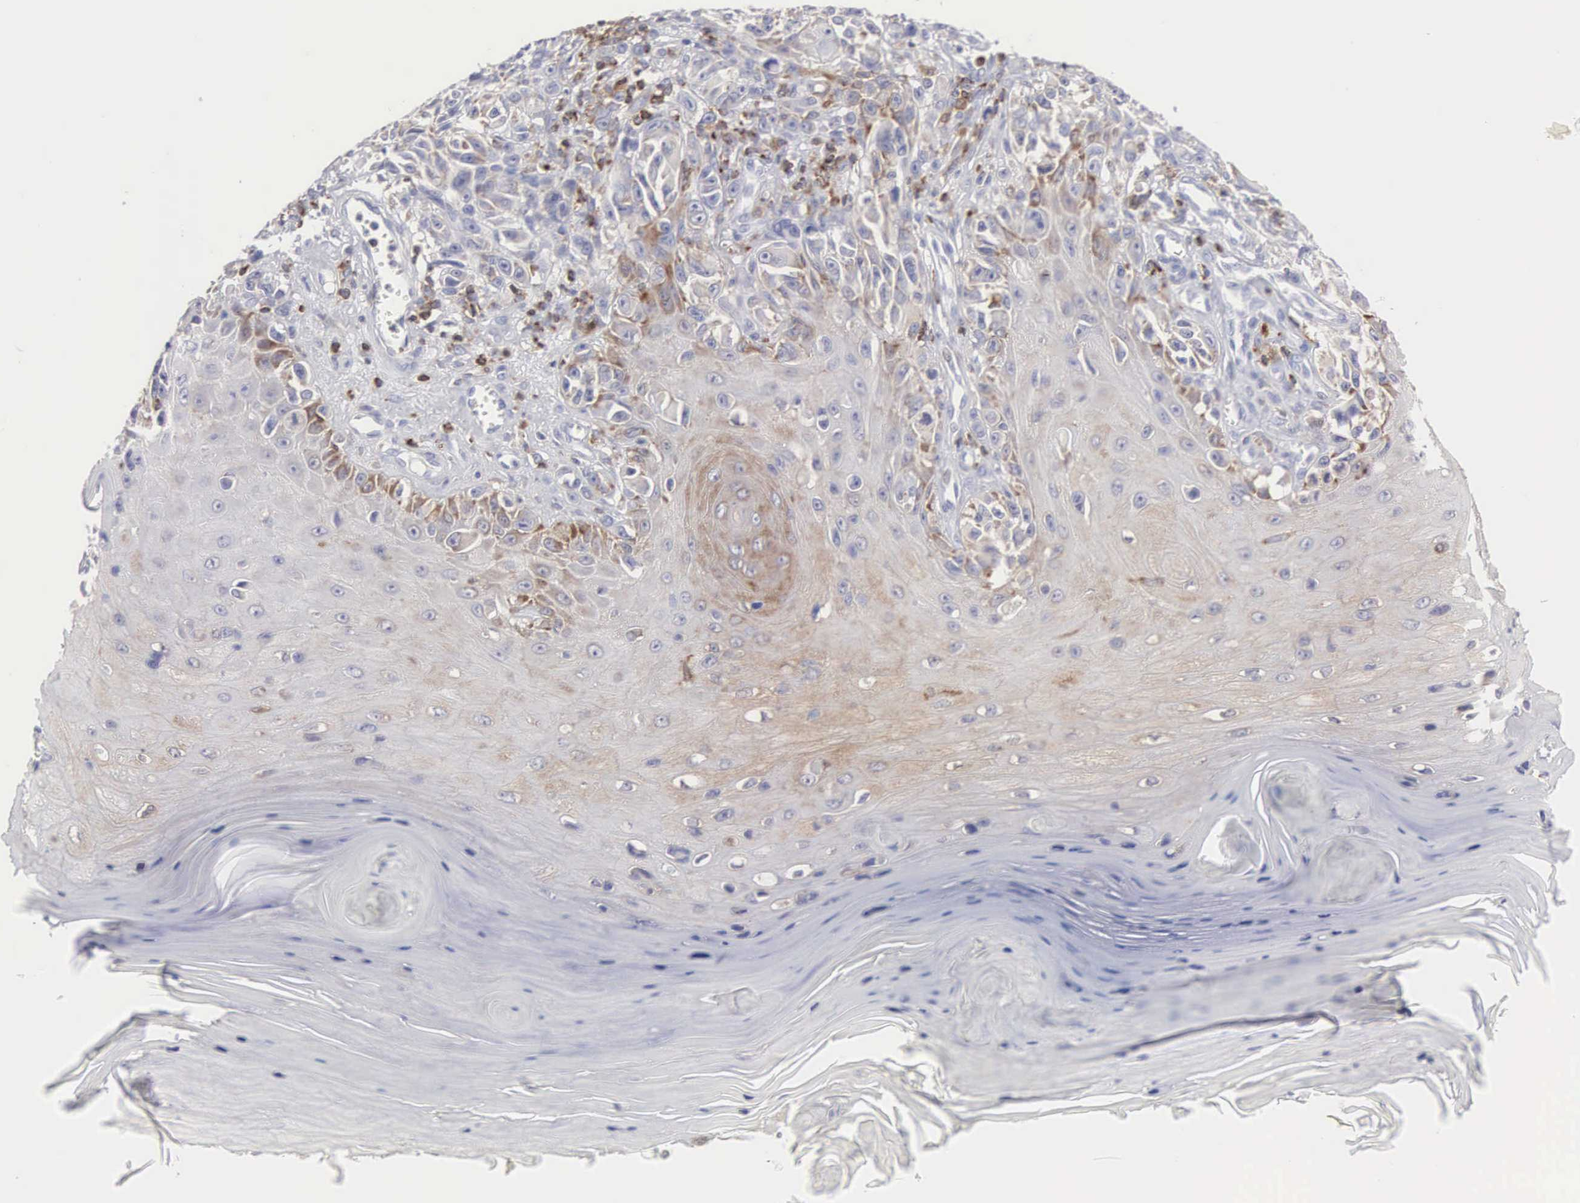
{"staining": {"intensity": "moderate", "quantity": "25%-75%", "location": "cytoplasmic/membranous"}, "tissue": "melanoma", "cell_type": "Tumor cells", "image_type": "cancer", "snomed": [{"axis": "morphology", "description": "Malignant melanoma, NOS"}, {"axis": "topography", "description": "Skin"}], "caption": "Immunohistochemistry histopathology image of neoplastic tissue: melanoma stained using immunohistochemistry (IHC) demonstrates medium levels of moderate protein expression localized specifically in the cytoplasmic/membranous of tumor cells, appearing as a cytoplasmic/membranous brown color.", "gene": "SH3BP1", "patient": {"sex": "female", "age": 82}}